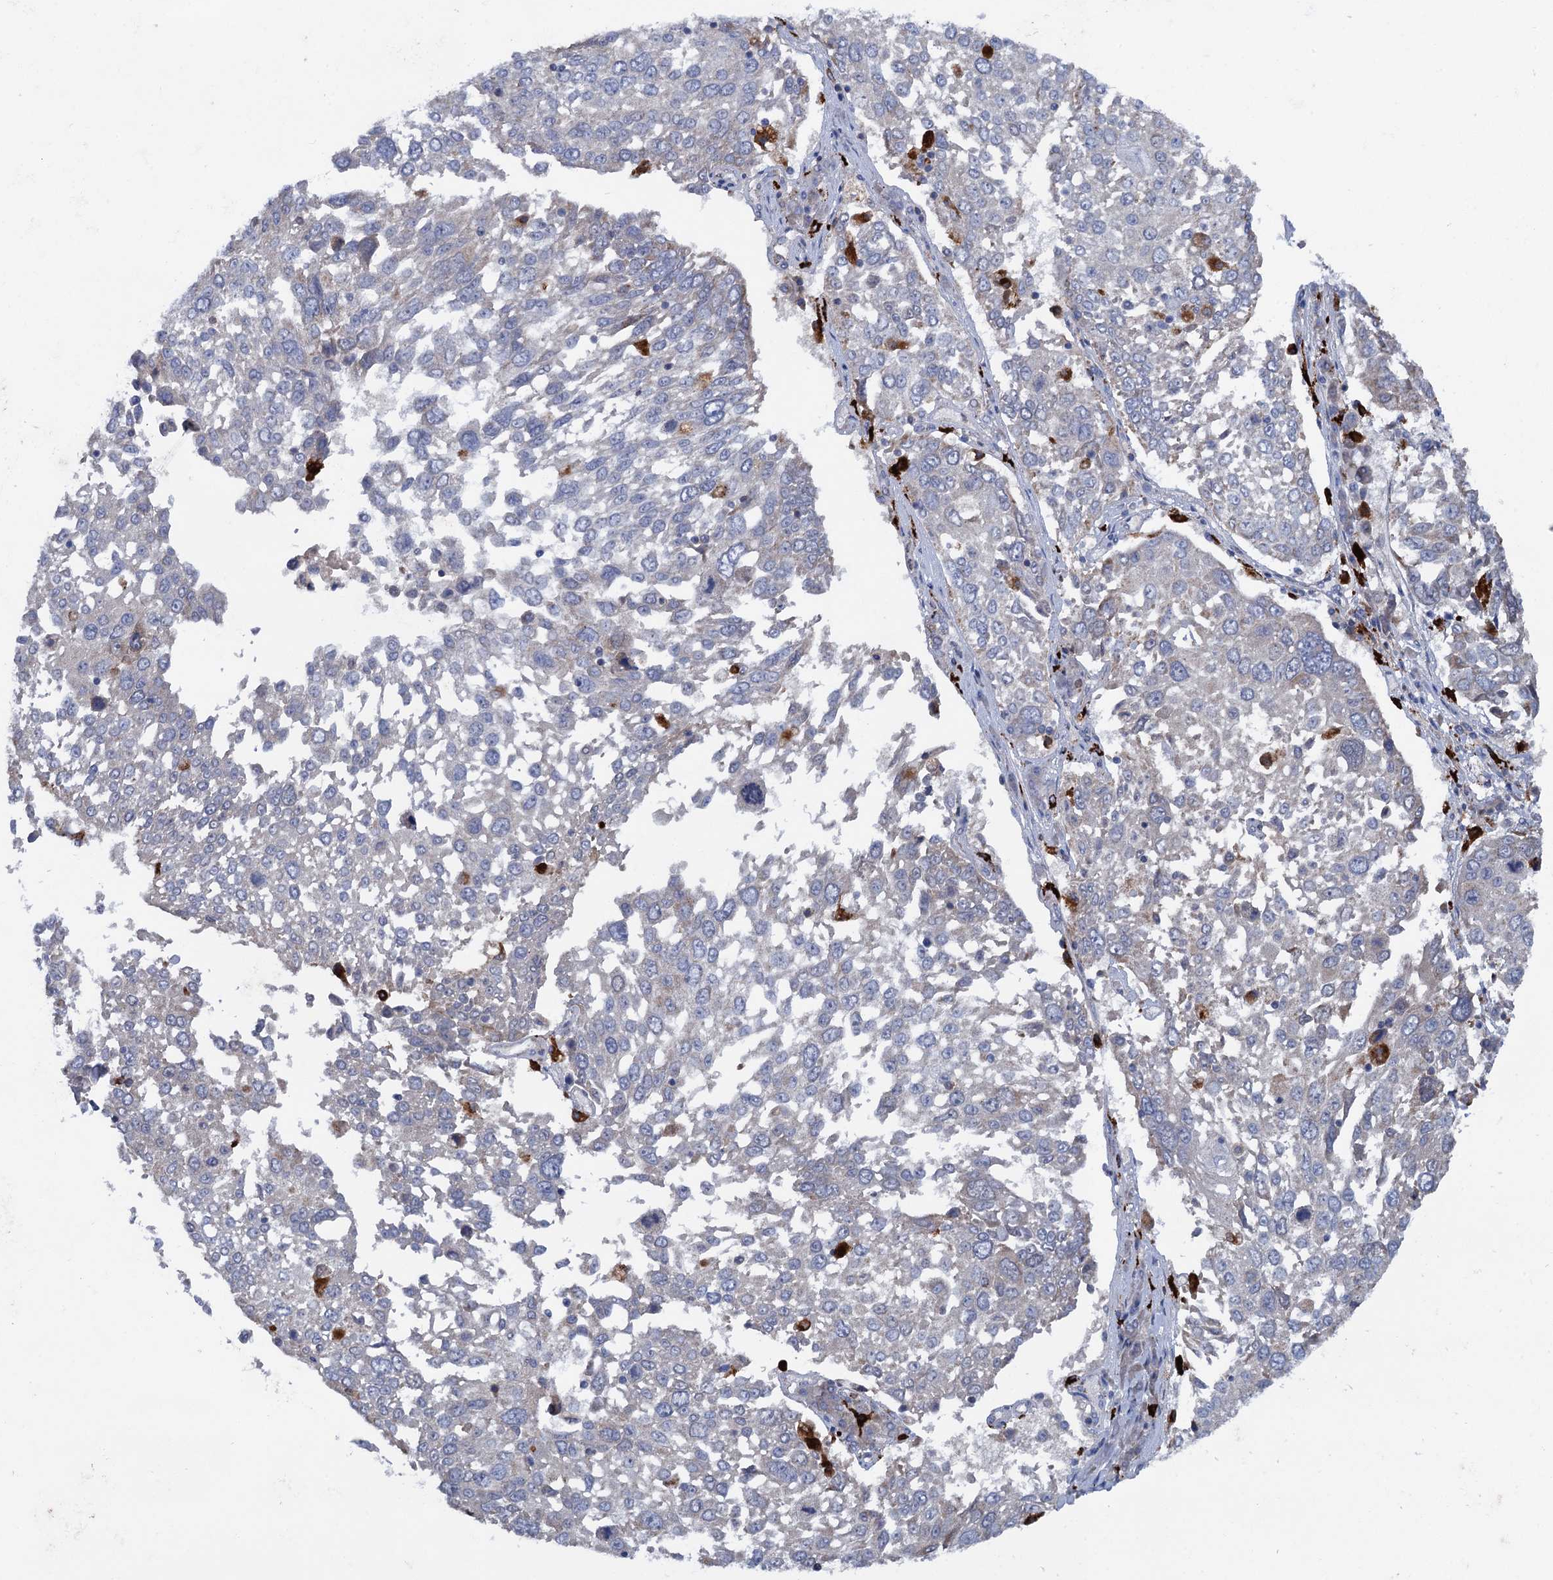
{"staining": {"intensity": "negative", "quantity": "none", "location": "none"}, "tissue": "lung cancer", "cell_type": "Tumor cells", "image_type": "cancer", "snomed": [{"axis": "morphology", "description": "Squamous cell carcinoma, NOS"}, {"axis": "topography", "description": "Lung"}], "caption": "This is an IHC histopathology image of human lung cancer. There is no expression in tumor cells.", "gene": "ANKS3", "patient": {"sex": "male", "age": 65}}